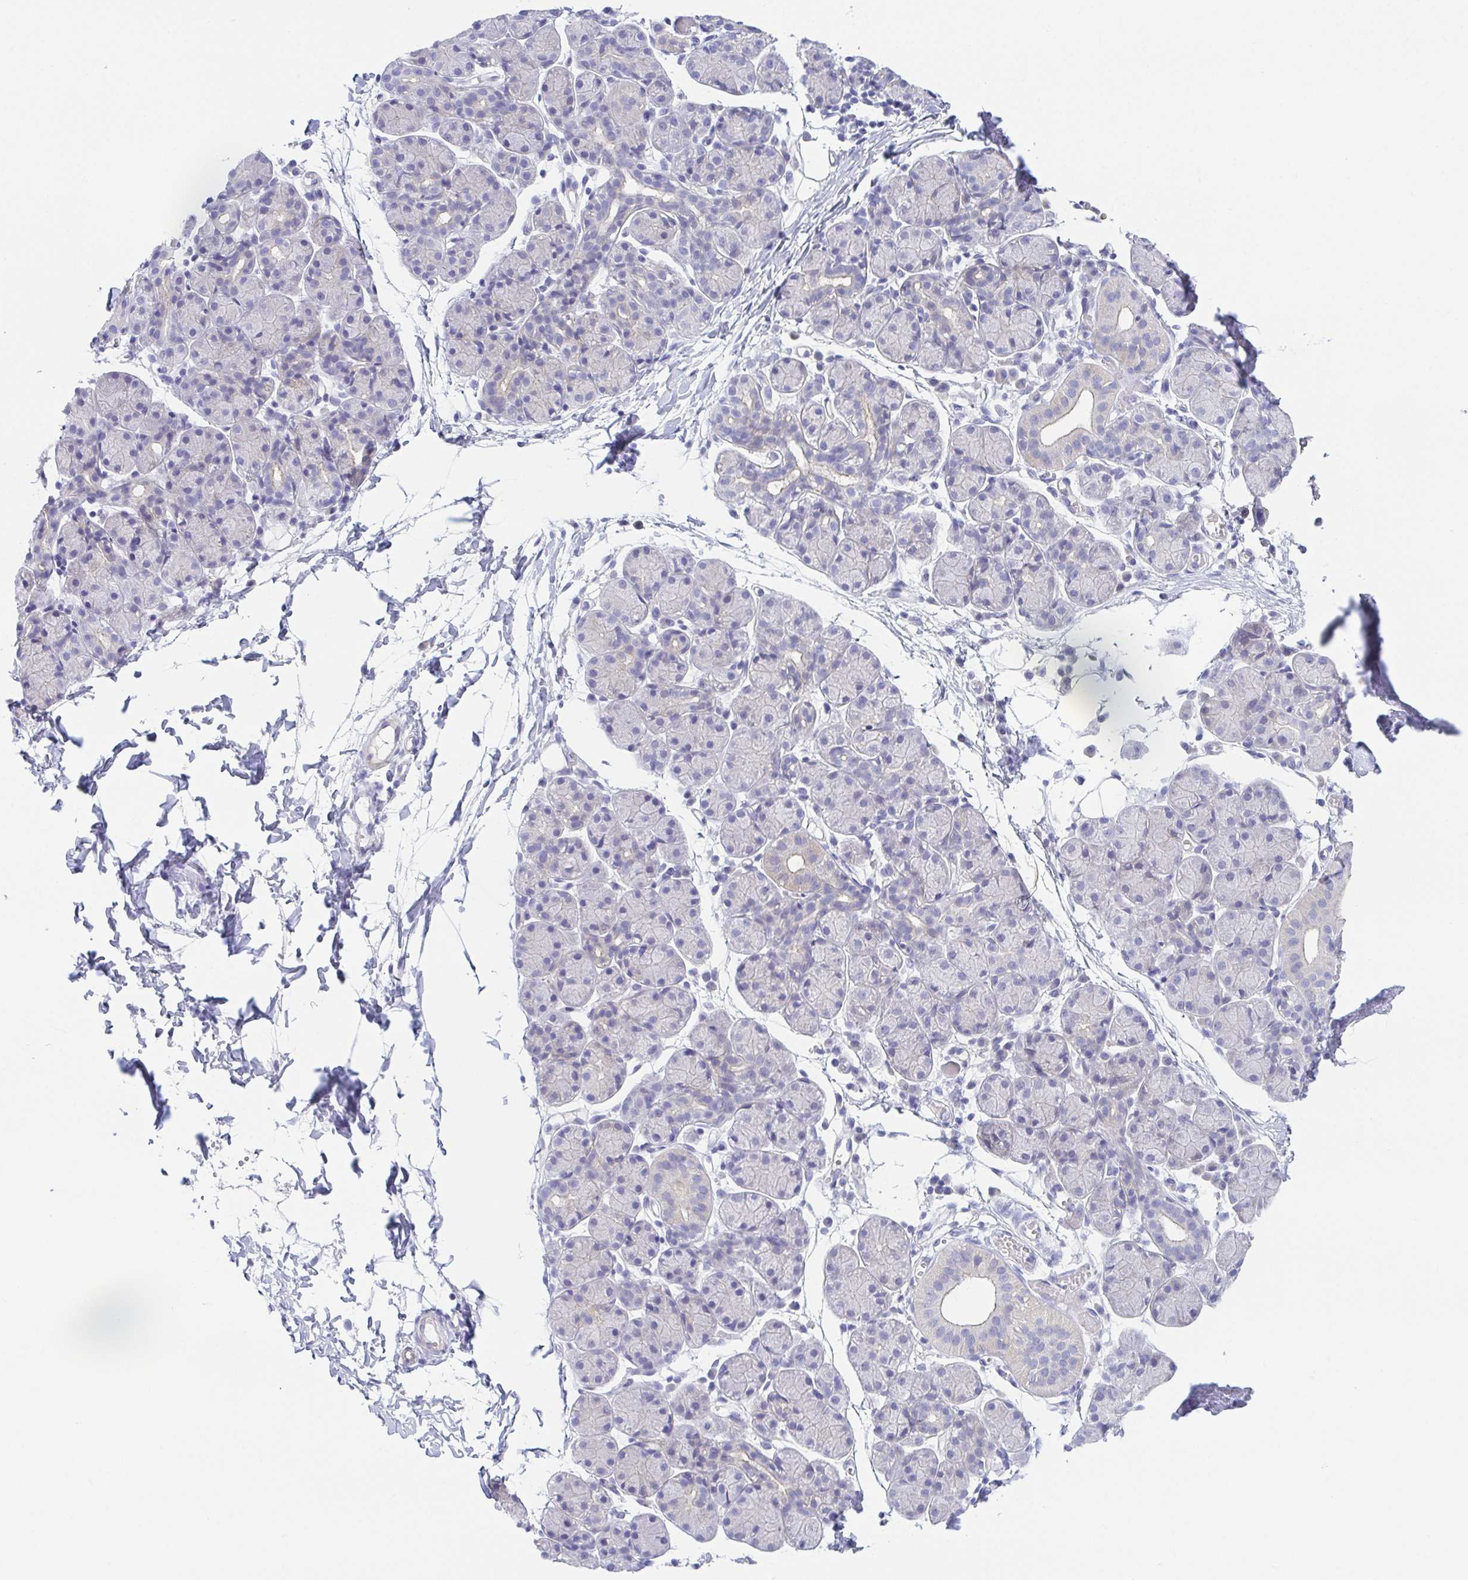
{"staining": {"intensity": "negative", "quantity": "none", "location": "none"}, "tissue": "salivary gland", "cell_type": "Glandular cells", "image_type": "normal", "snomed": [{"axis": "morphology", "description": "Normal tissue, NOS"}, {"axis": "morphology", "description": "Inflammation, NOS"}, {"axis": "topography", "description": "Lymph node"}, {"axis": "topography", "description": "Salivary gland"}], "caption": "The histopathology image displays no significant staining in glandular cells of salivary gland.", "gene": "HAPLN2", "patient": {"sex": "male", "age": 3}}